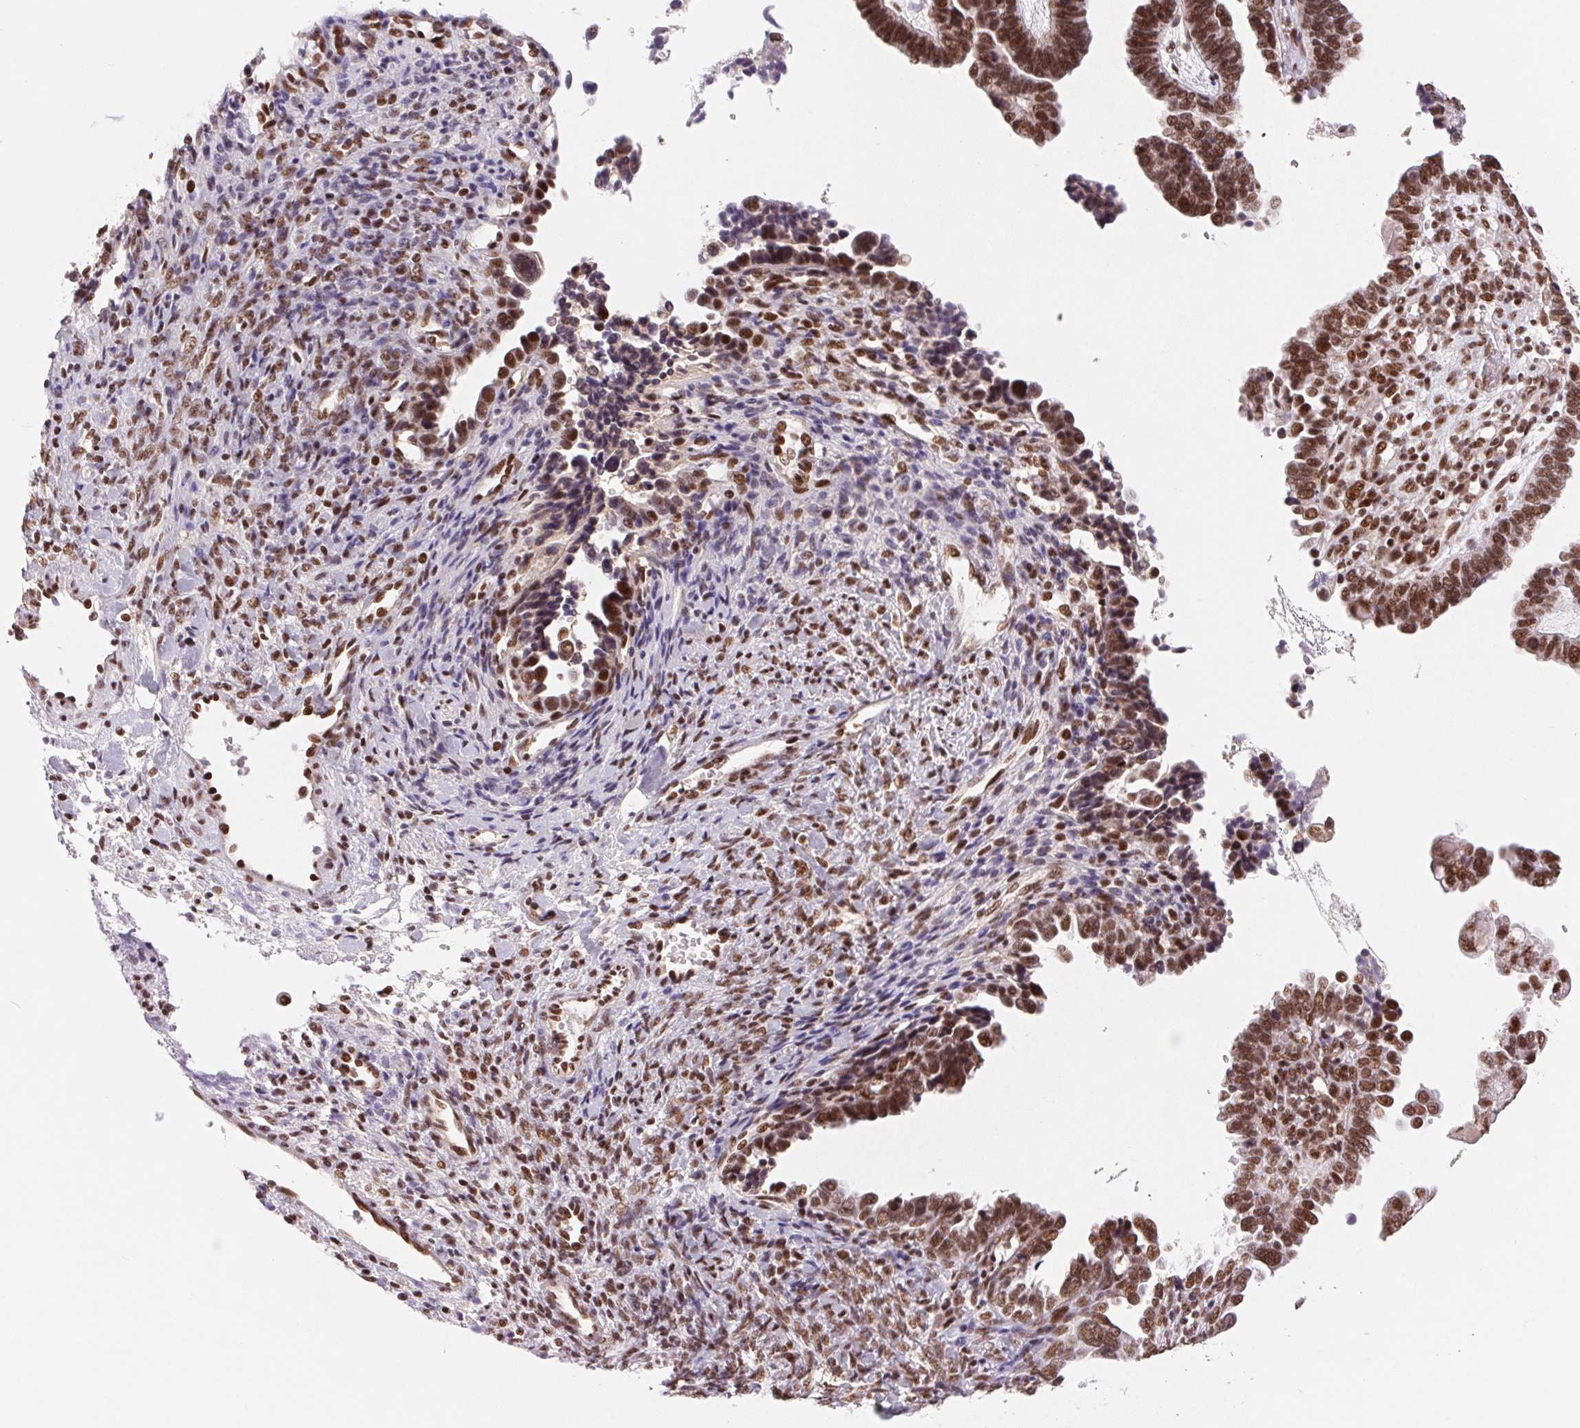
{"staining": {"intensity": "moderate", "quantity": ">75%", "location": "nuclear"}, "tissue": "ovarian cancer", "cell_type": "Tumor cells", "image_type": "cancer", "snomed": [{"axis": "morphology", "description": "Cystadenocarcinoma, serous, NOS"}, {"axis": "topography", "description": "Ovary"}], "caption": "This is a histology image of immunohistochemistry staining of ovarian cancer (serous cystadenocarcinoma), which shows moderate expression in the nuclear of tumor cells.", "gene": "SREK1", "patient": {"sex": "female", "age": 51}}